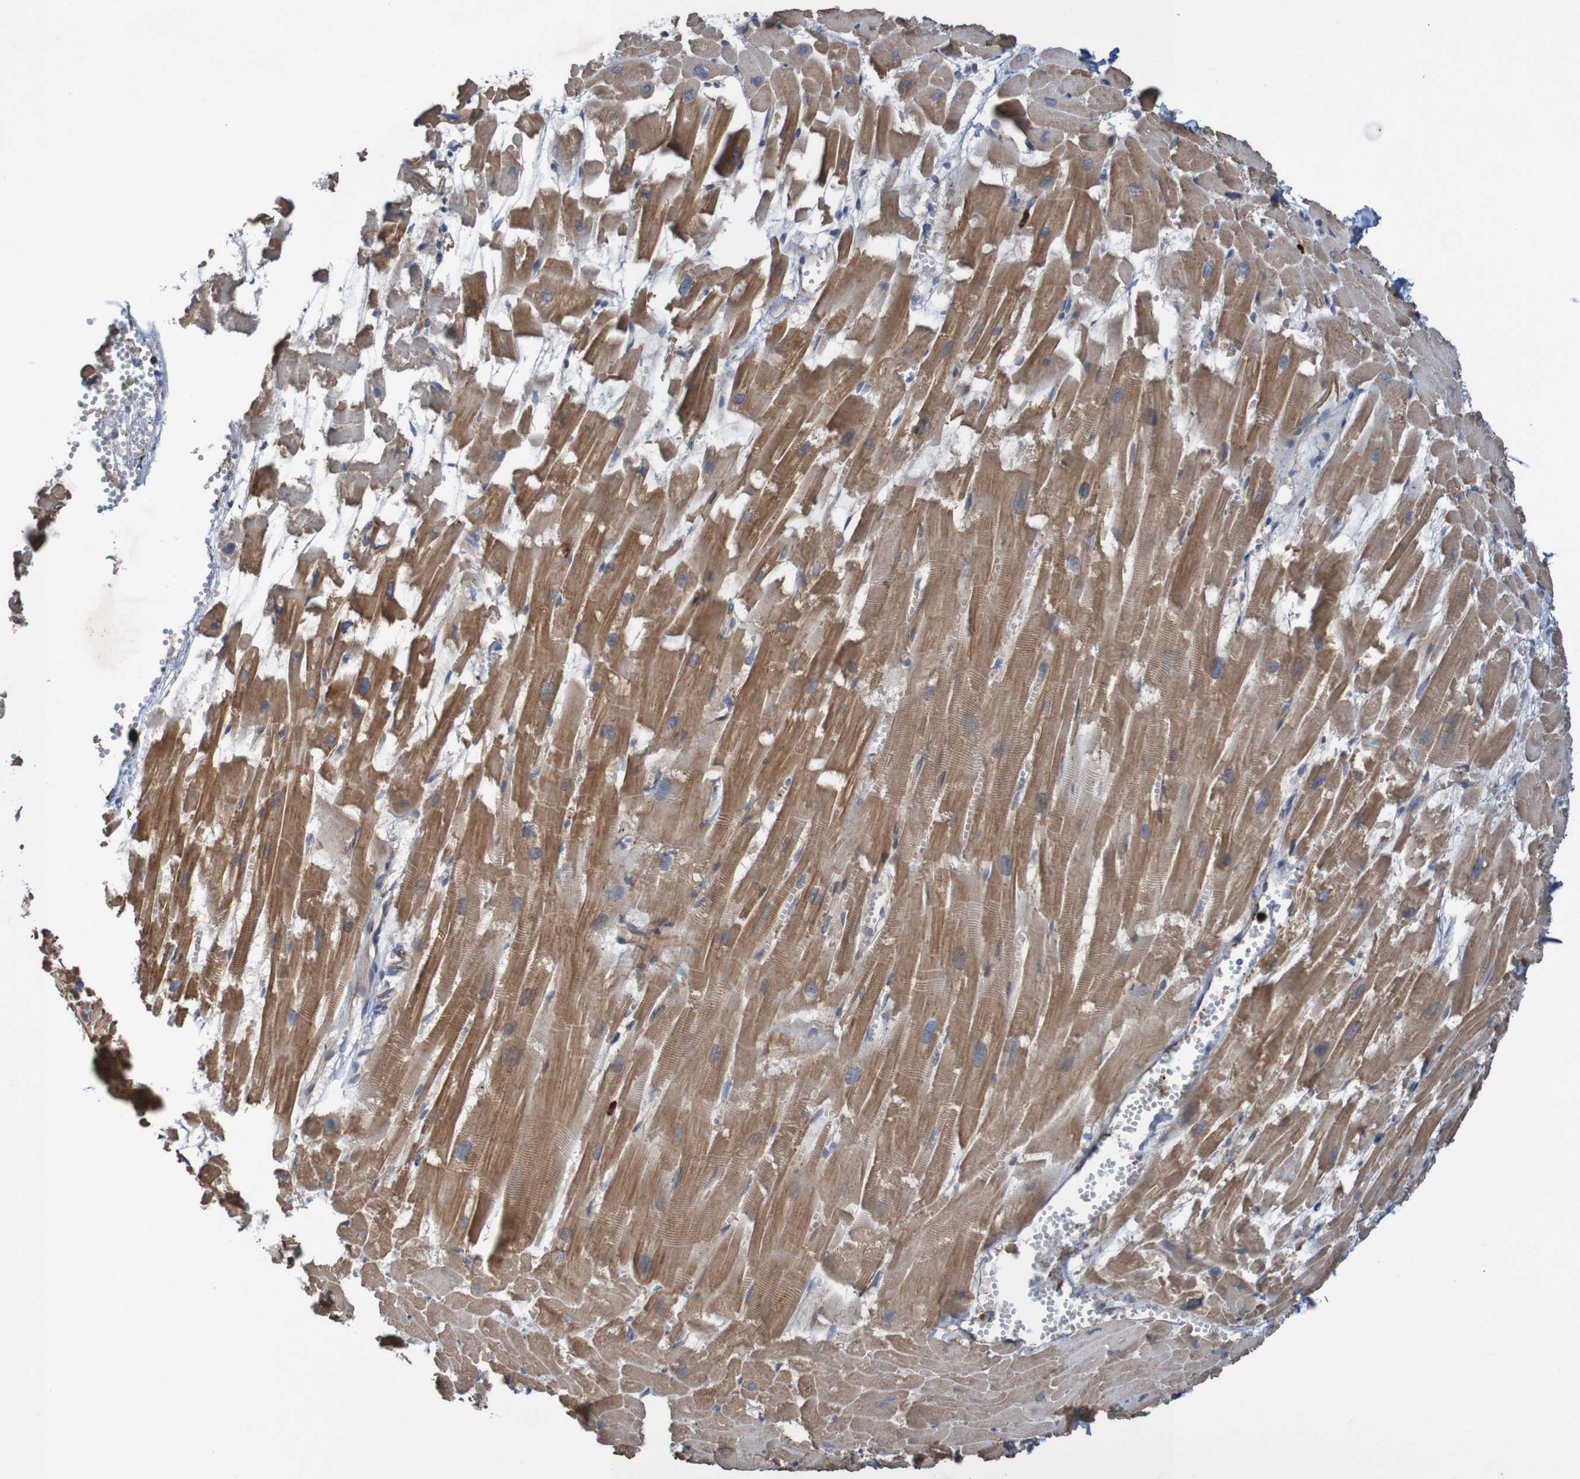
{"staining": {"intensity": "moderate", "quantity": ">75%", "location": "cytoplasmic/membranous"}, "tissue": "heart muscle", "cell_type": "Cardiomyocytes", "image_type": "normal", "snomed": [{"axis": "morphology", "description": "Normal tissue, NOS"}, {"axis": "topography", "description": "Heart"}], "caption": "This histopathology image demonstrates immunohistochemistry (IHC) staining of benign human heart muscle, with medium moderate cytoplasmic/membranous staining in about >75% of cardiomyocytes.", "gene": "ST8SIA6", "patient": {"sex": "female", "age": 19}}